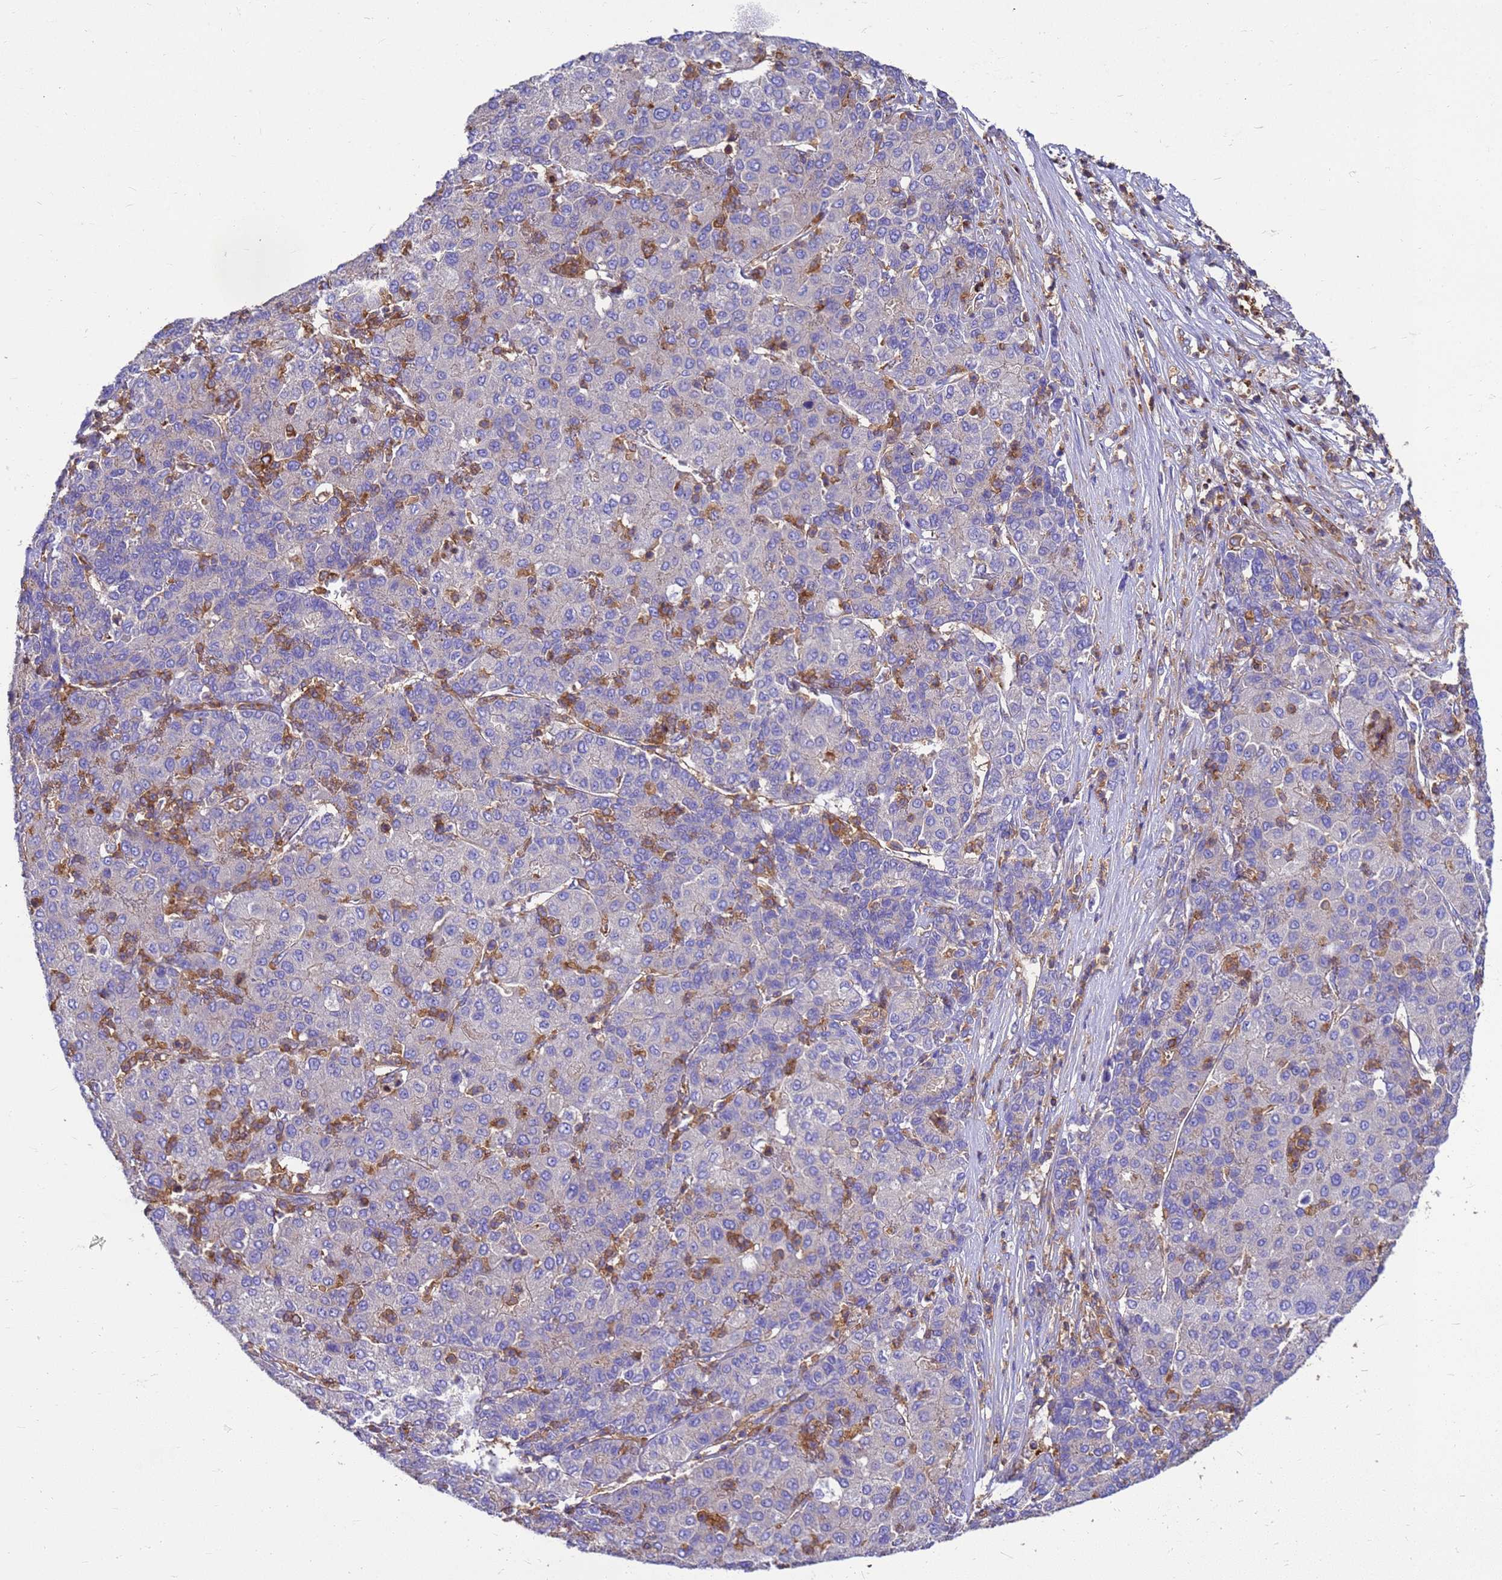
{"staining": {"intensity": "negative", "quantity": "none", "location": "none"}, "tissue": "liver cancer", "cell_type": "Tumor cells", "image_type": "cancer", "snomed": [{"axis": "morphology", "description": "Carcinoma, Hepatocellular, NOS"}, {"axis": "topography", "description": "Liver"}], "caption": "Human liver hepatocellular carcinoma stained for a protein using immunohistochemistry demonstrates no positivity in tumor cells.", "gene": "ZNF235", "patient": {"sex": "male", "age": 65}}